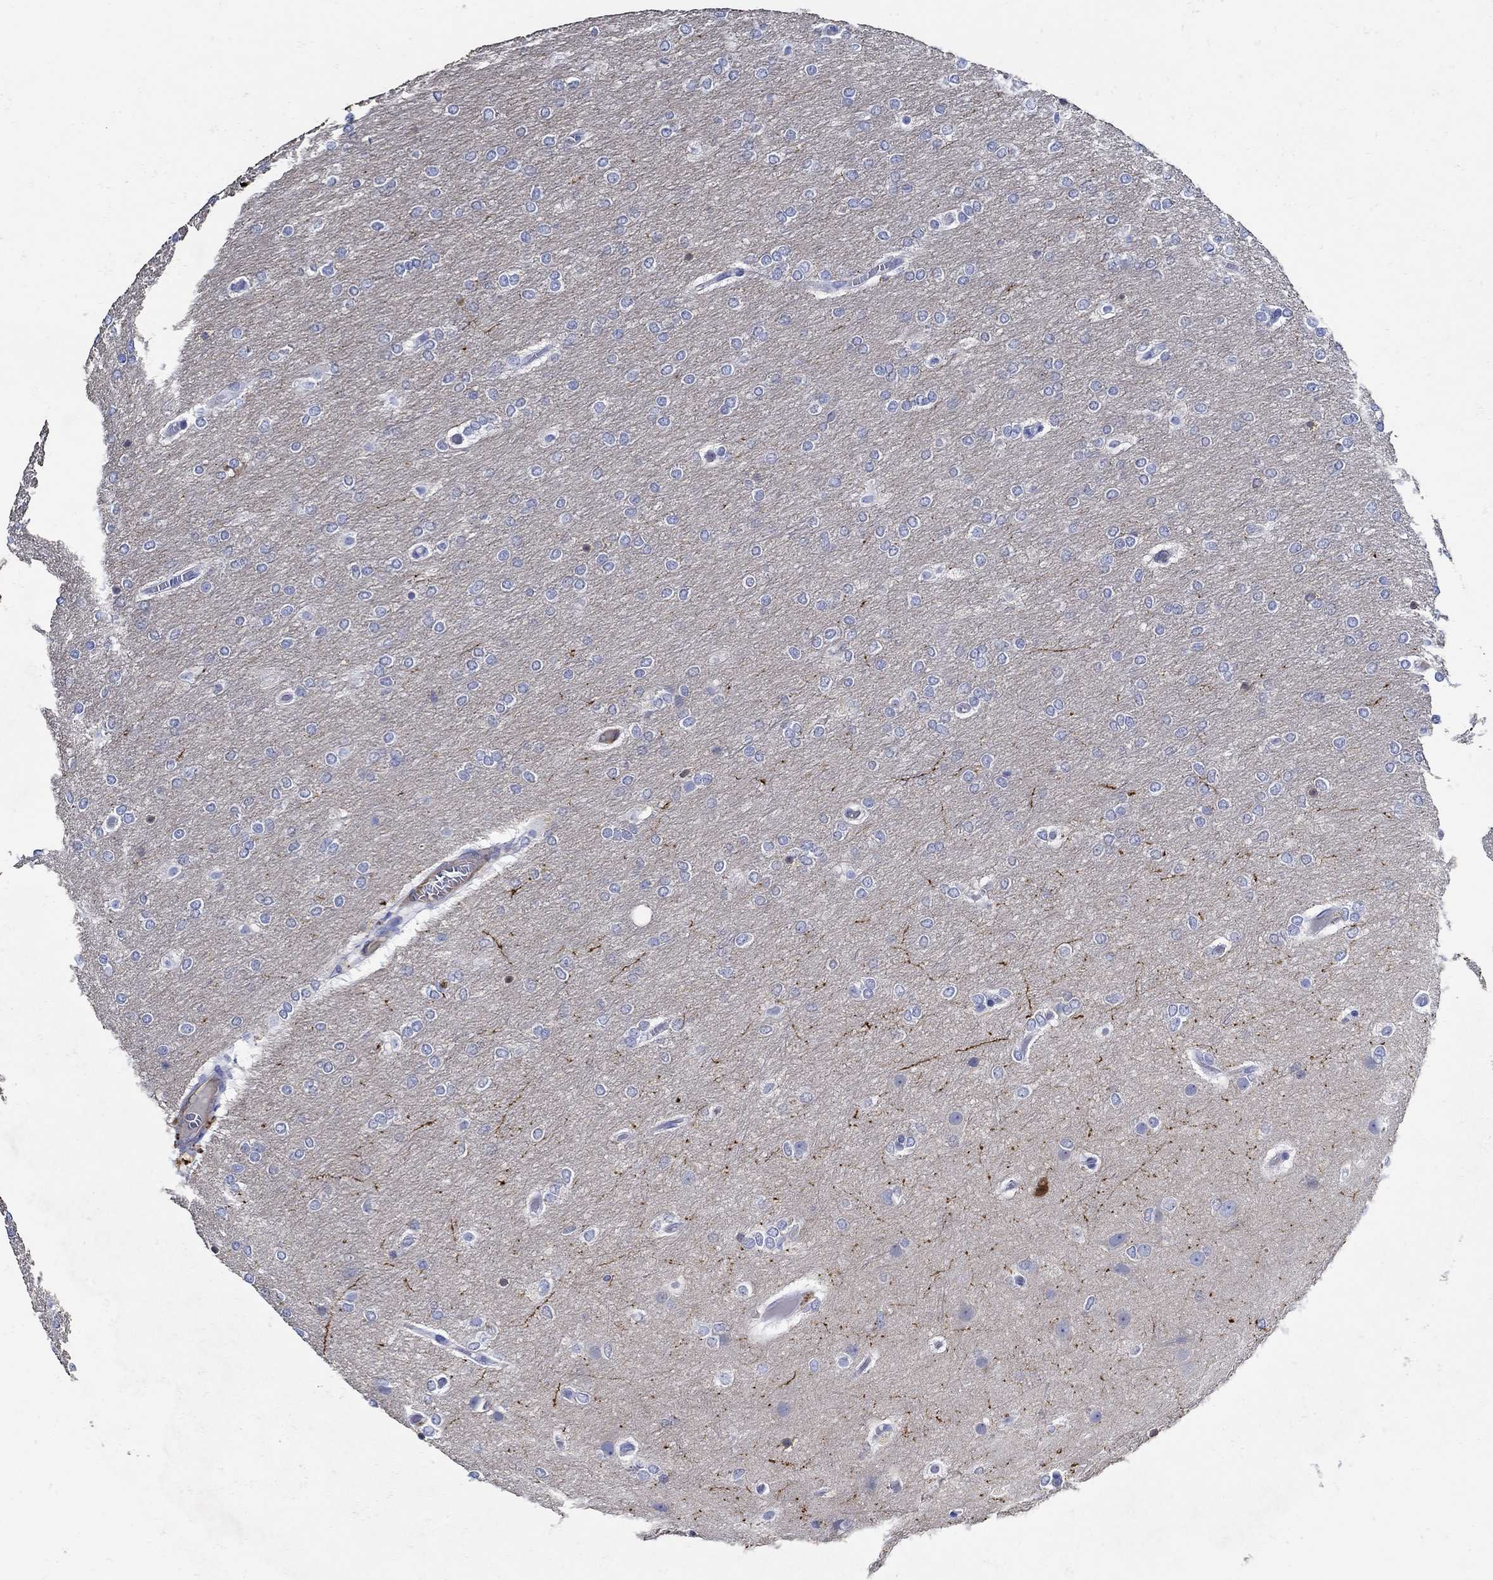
{"staining": {"intensity": "negative", "quantity": "none", "location": "none"}, "tissue": "glioma", "cell_type": "Tumor cells", "image_type": "cancer", "snomed": [{"axis": "morphology", "description": "Glioma, malignant, High grade"}, {"axis": "topography", "description": "Brain"}], "caption": "Immunohistochemistry (IHC) of human malignant glioma (high-grade) exhibits no staining in tumor cells. (Immunohistochemistry (IHC), brightfield microscopy, high magnification).", "gene": "NOS1", "patient": {"sex": "female", "age": 61}}